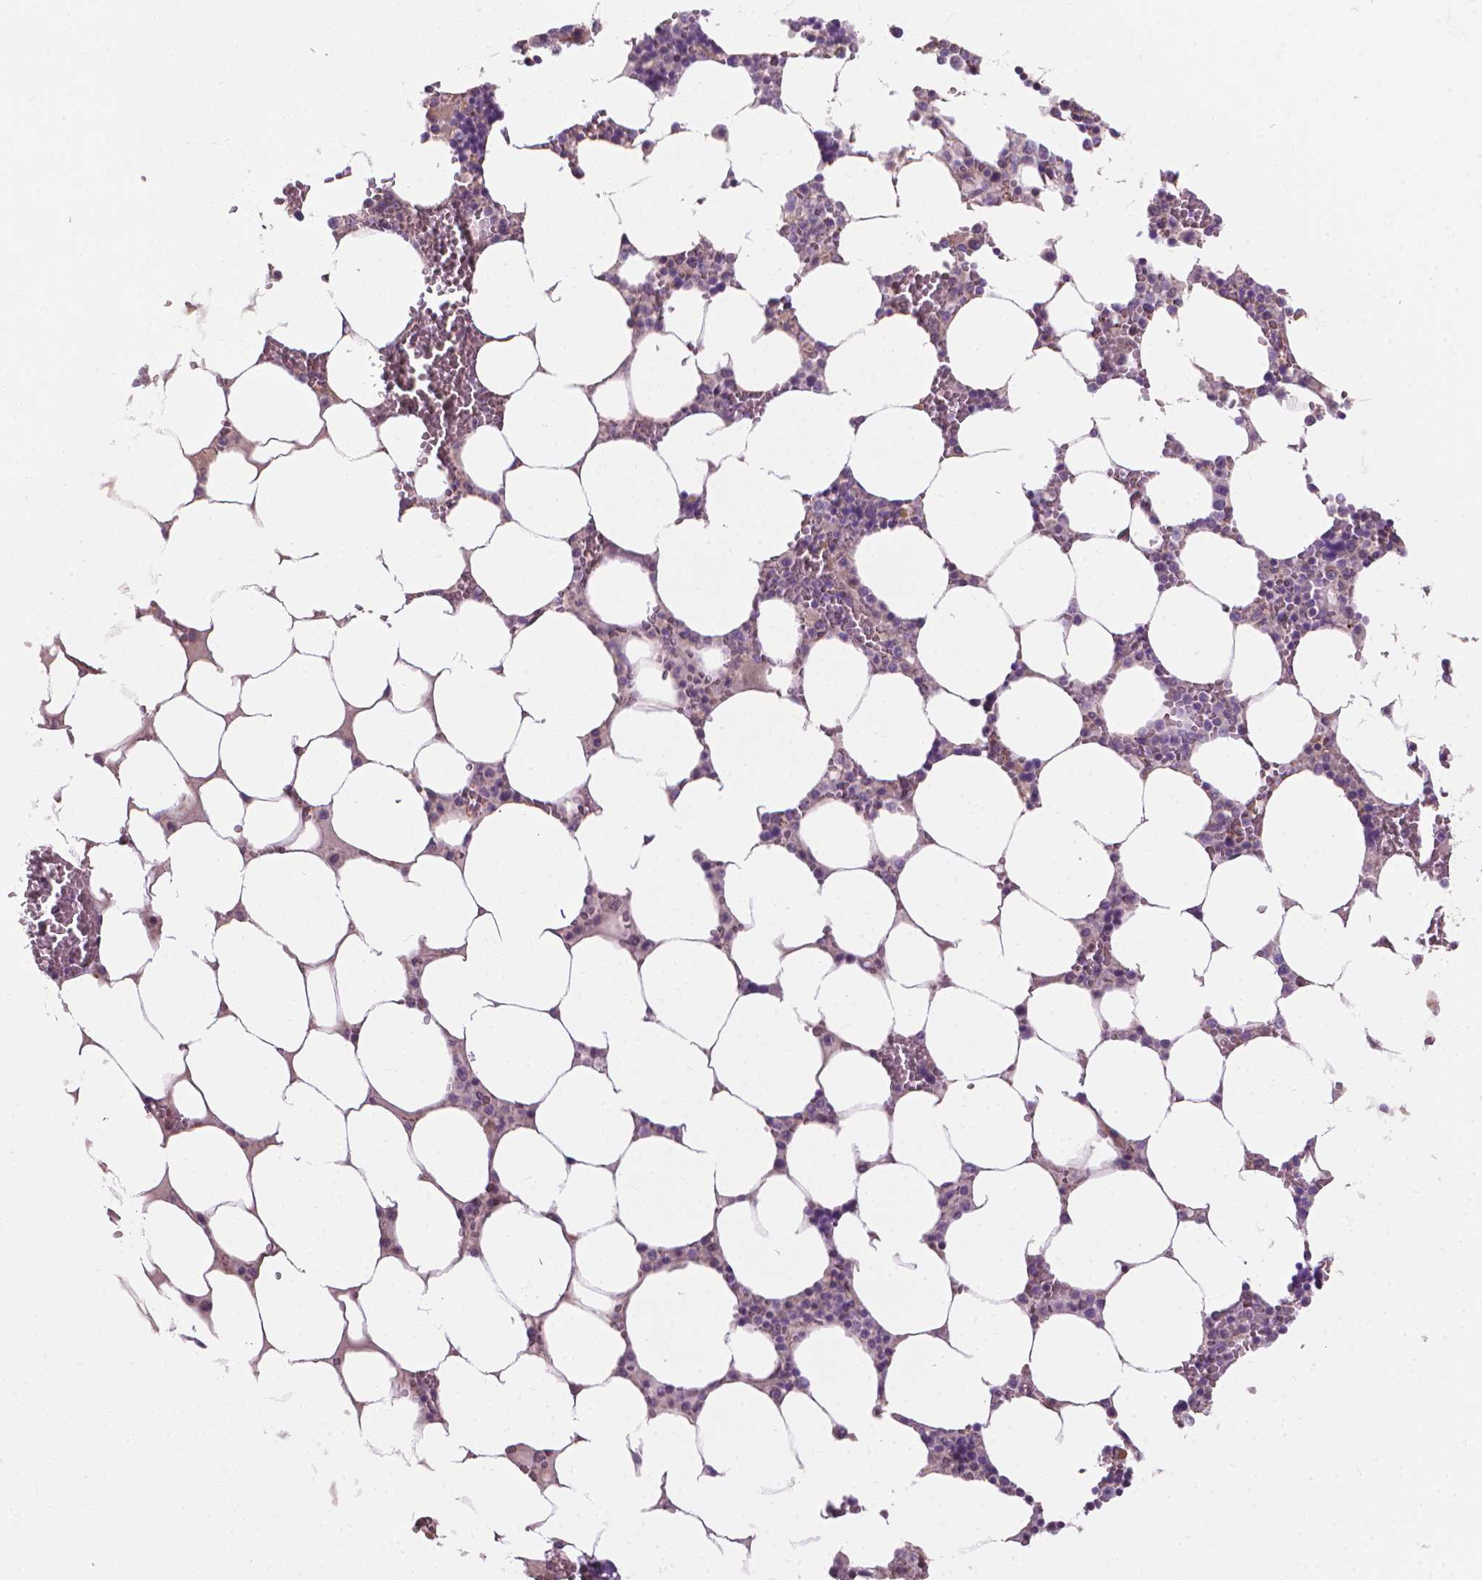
{"staining": {"intensity": "negative", "quantity": "none", "location": "none"}, "tissue": "bone marrow", "cell_type": "Hematopoietic cells", "image_type": "normal", "snomed": [{"axis": "morphology", "description": "Normal tissue, NOS"}, {"axis": "topography", "description": "Bone marrow"}], "caption": "The photomicrograph reveals no significant expression in hematopoietic cells of bone marrow.", "gene": "RIIAD1", "patient": {"sex": "male", "age": 64}}